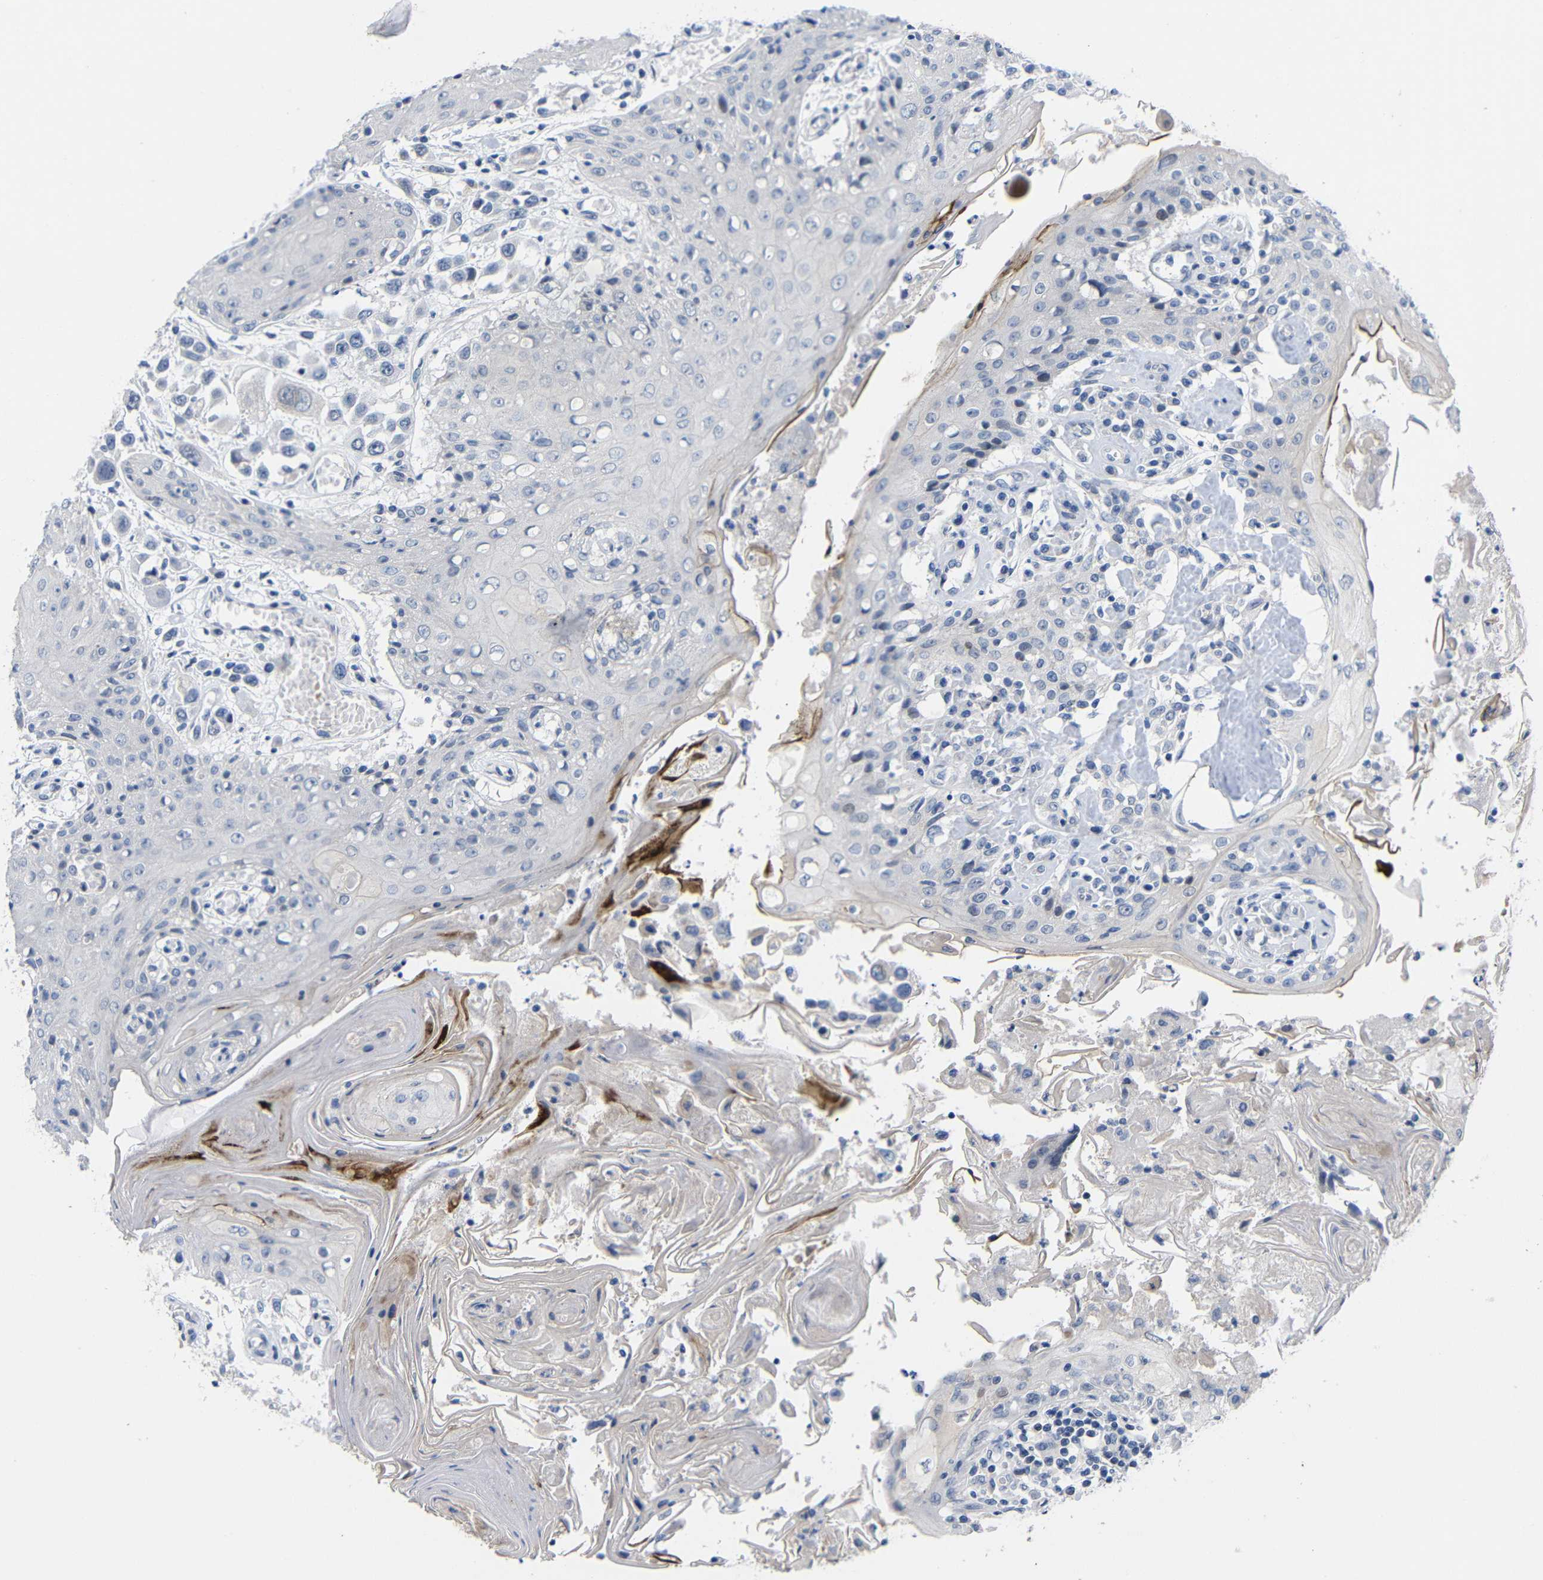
{"staining": {"intensity": "negative", "quantity": "none", "location": "none"}, "tissue": "head and neck cancer", "cell_type": "Tumor cells", "image_type": "cancer", "snomed": [{"axis": "morphology", "description": "Squamous cell carcinoma, NOS"}, {"axis": "topography", "description": "Oral tissue"}, {"axis": "topography", "description": "Head-Neck"}], "caption": "Human head and neck squamous cell carcinoma stained for a protein using IHC reveals no positivity in tumor cells.", "gene": "CMTM1", "patient": {"sex": "female", "age": 76}}